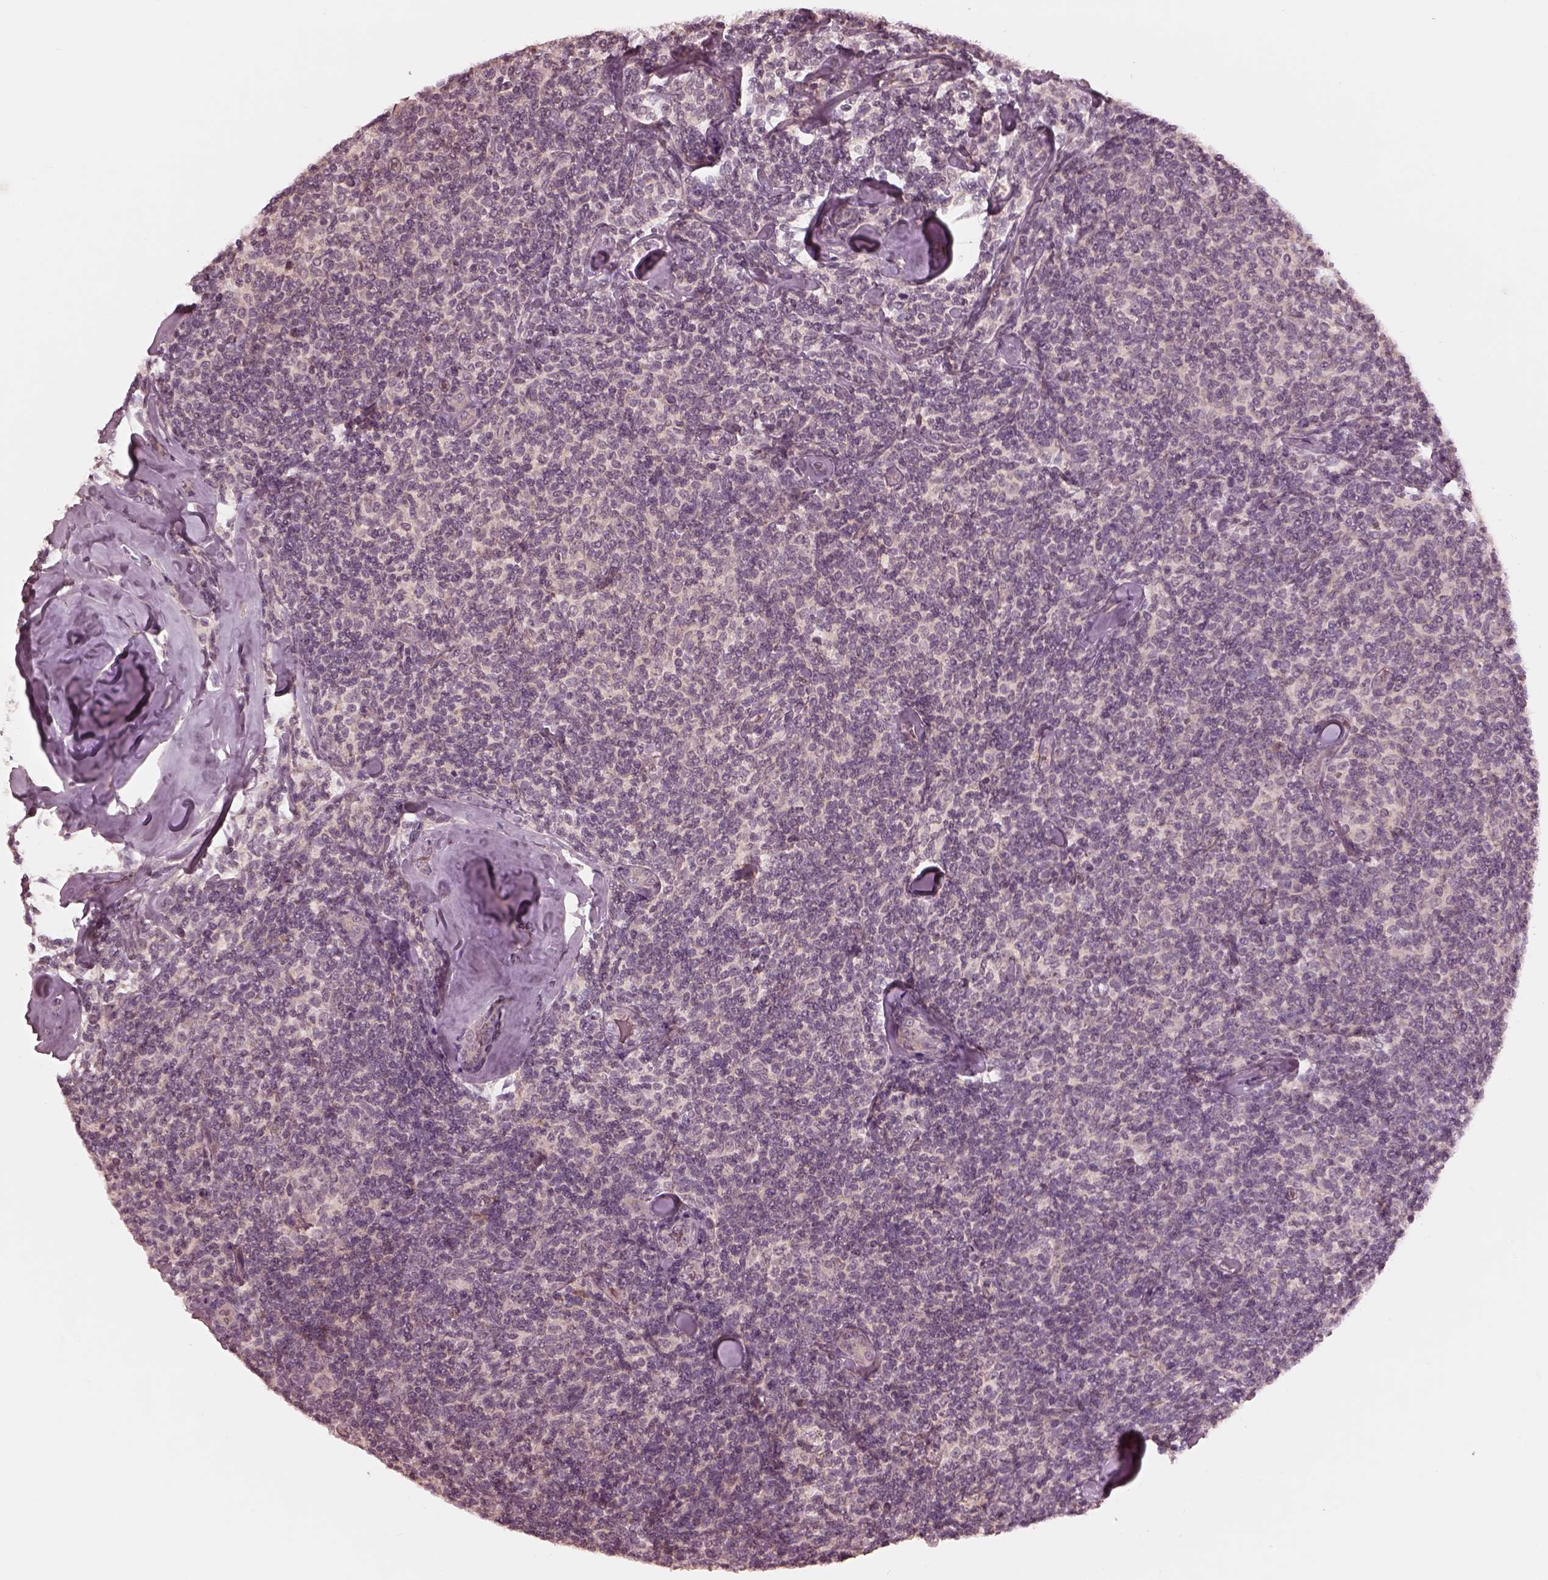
{"staining": {"intensity": "negative", "quantity": "none", "location": "none"}, "tissue": "lymphoma", "cell_type": "Tumor cells", "image_type": "cancer", "snomed": [{"axis": "morphology", "description": "Malignant lymphoma, non-Hodgkin's type, Low grade"}, {"axis": "topography", "description": "Lymph node"}], "caption": "IHC image of low-grade malignant lymphoma, non-Hodgkin's type stained for a protein (brown), which shows no staining in tumor cells.", "gene": "TF", "patient": {"sex": "female", "age": 56}}